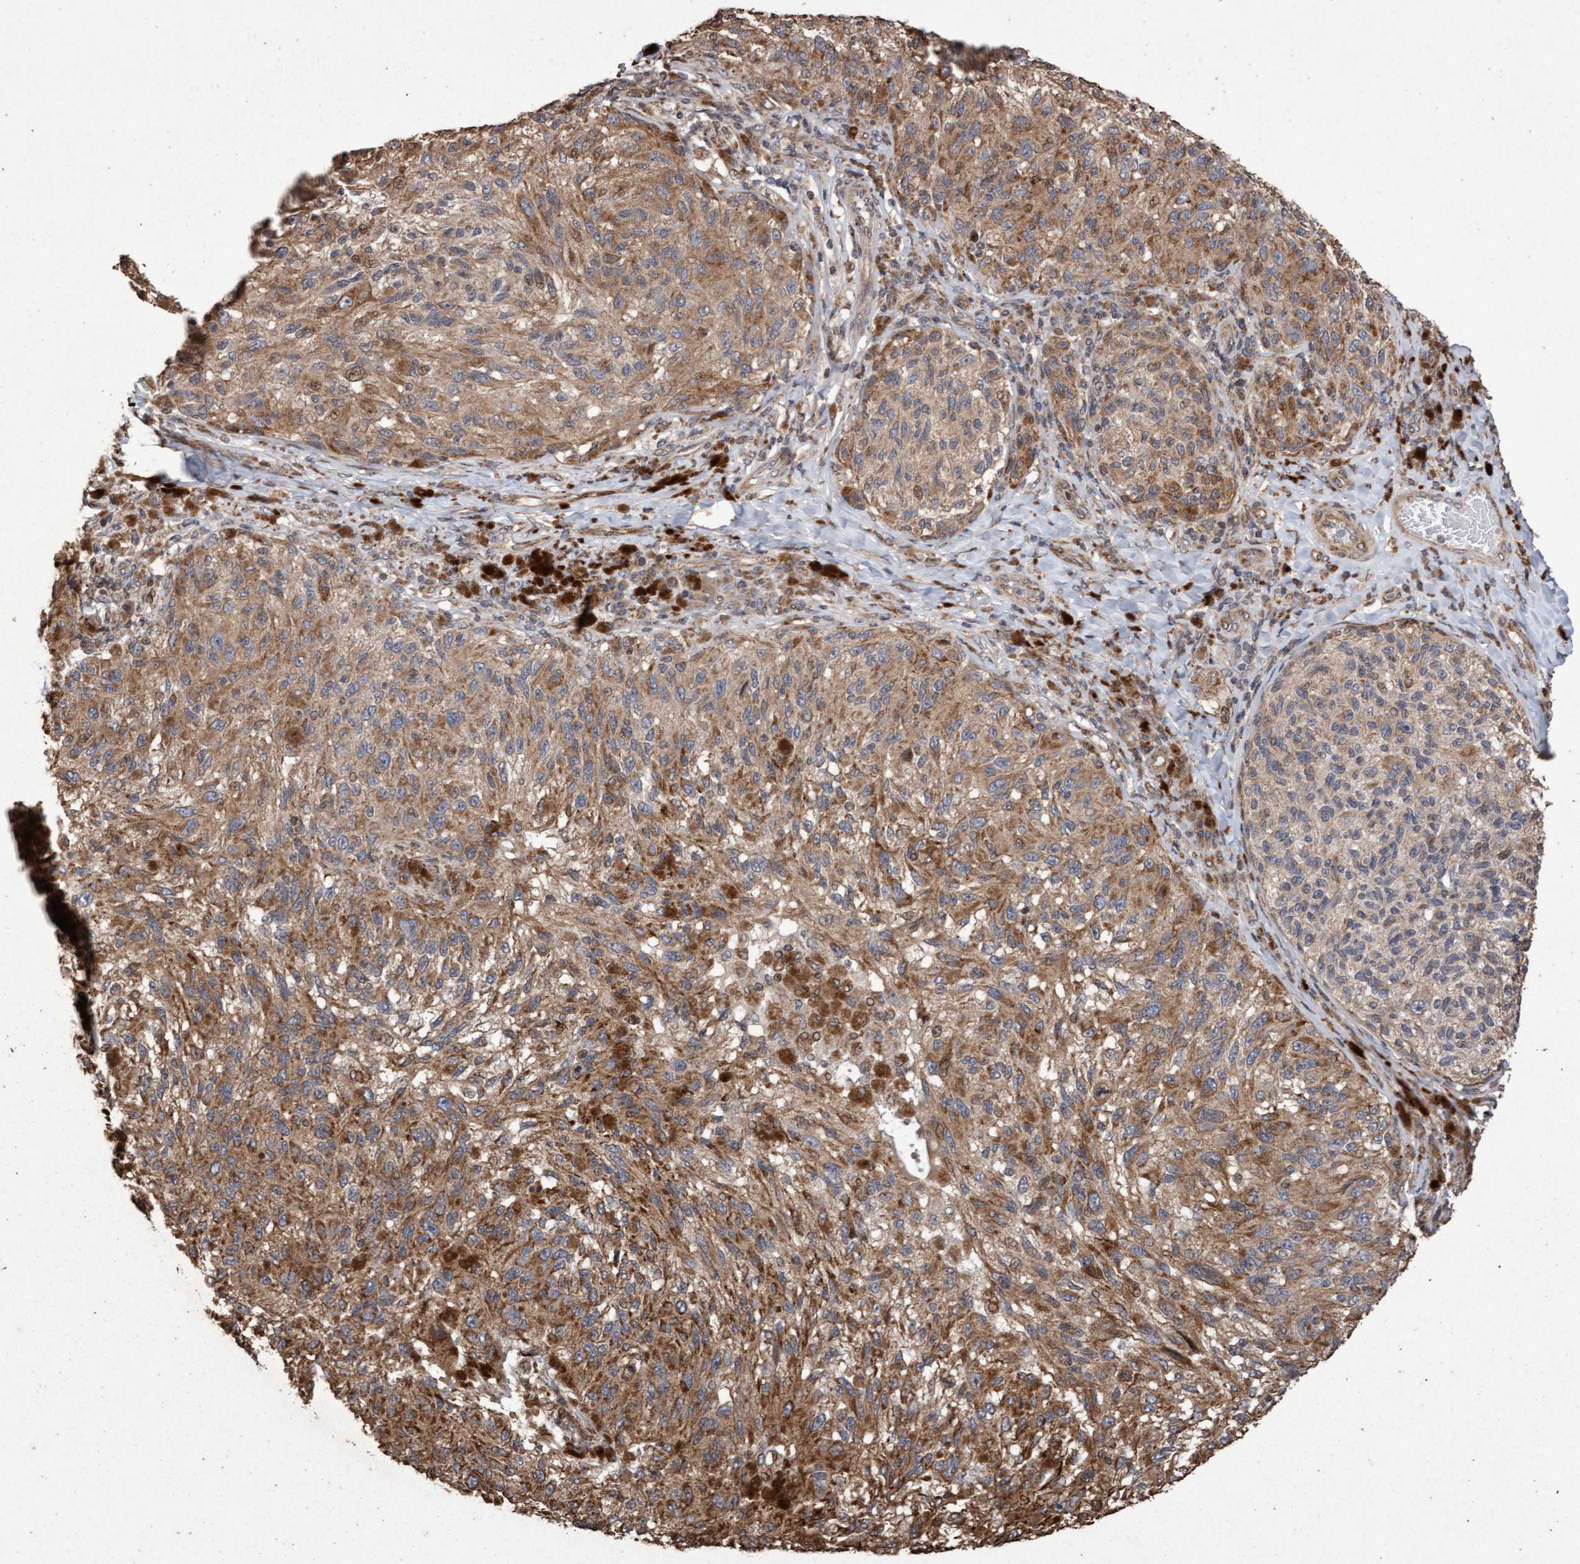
{"staining": {"intensity": "moderate", "quantity": ">75%", "location": "cytoplasmic/membranous"}, "tissue": "melanoma", "cell_type": "Tumor cells", "image_type": "cancer", "snomed": [{"axis": "morphology", "description": "Malignant melanoma, NOS"}, {"axis": "topography", "description": "Skin"}], "caption": "Tumor cells demonstrate moderate cytoplasmic/membranous staining in approximately >75% of cells in malignant melanoma. (DAB (3,3'-diaminobenzidine) IHC, brown staining for protein, blue staining for nuclei).", "gene": "OSBP2", "patient": {"sex": "female", "age": 73}}